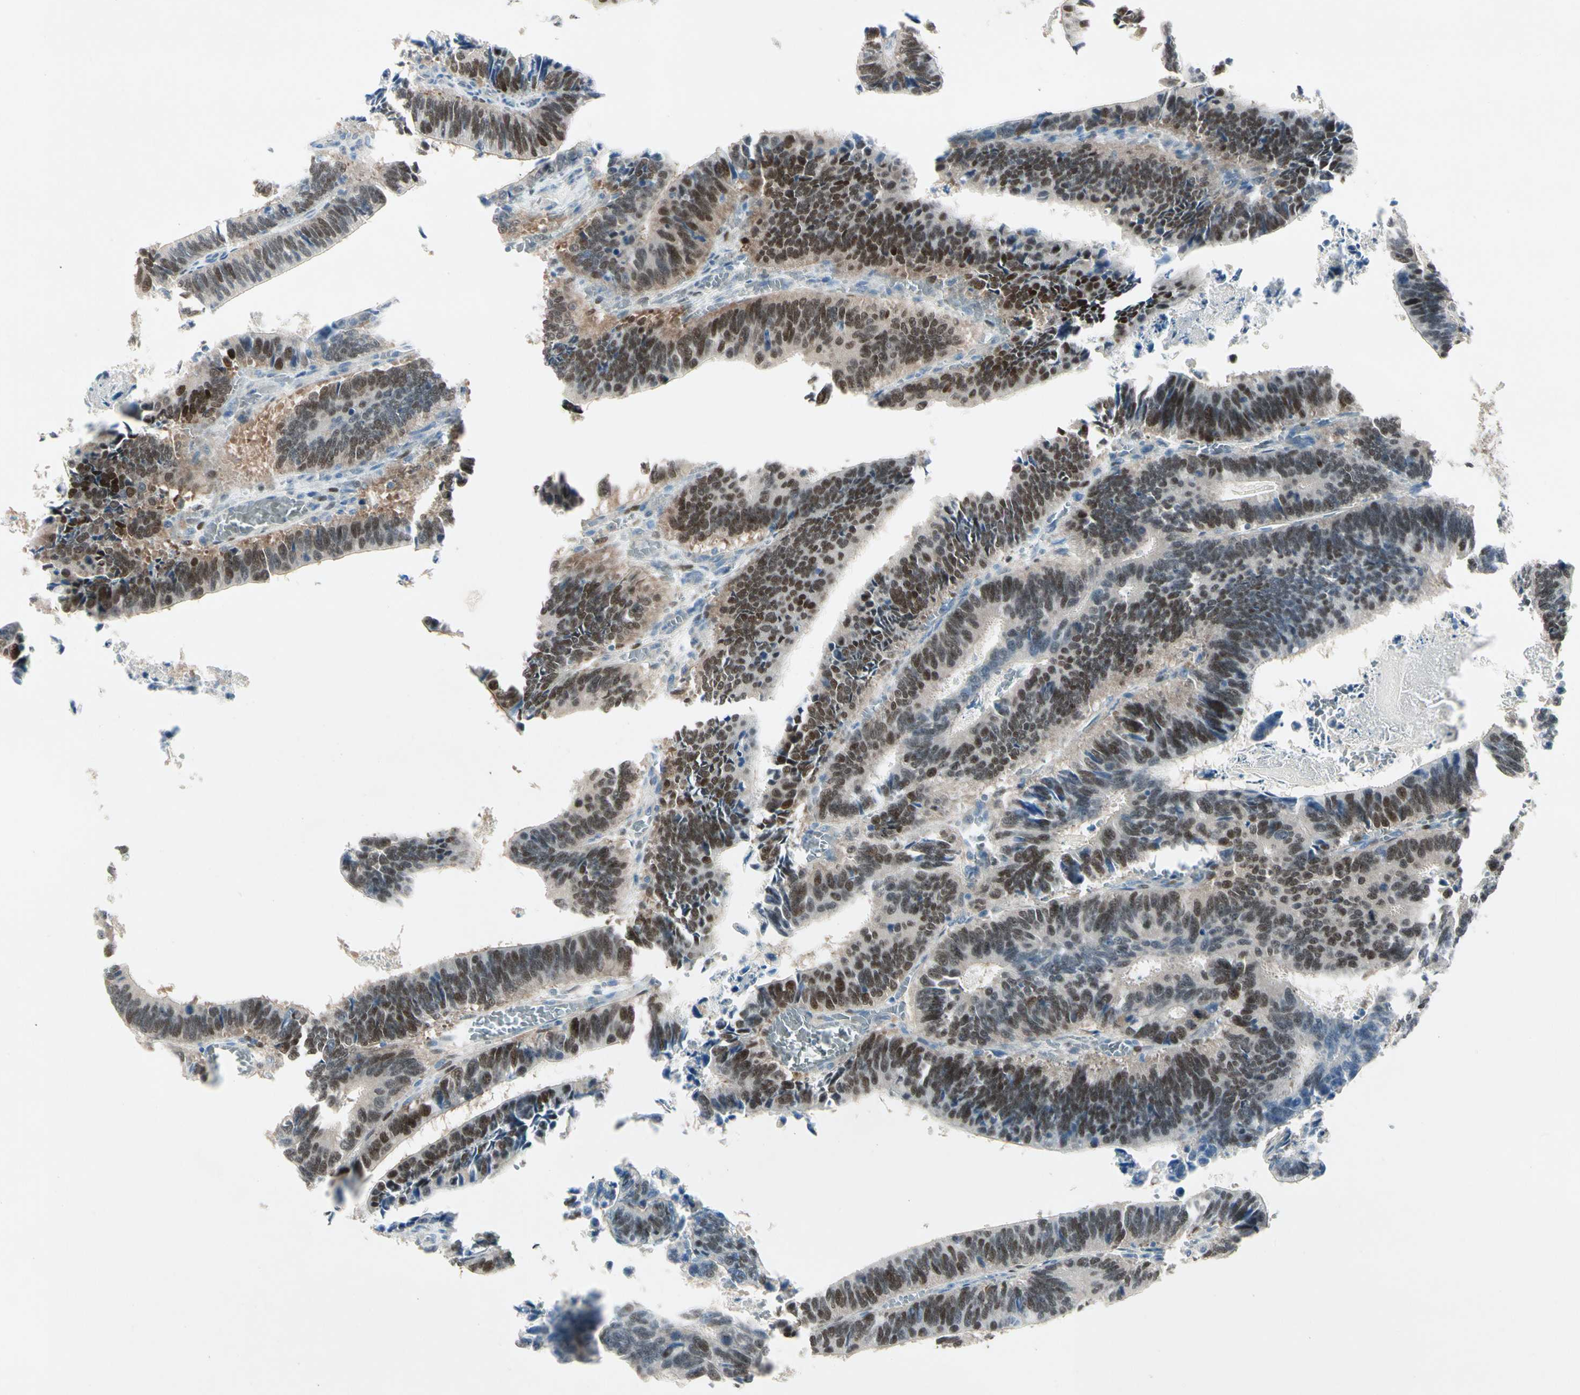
{"staining": {"intensity": "moderate", "quantity": ">75%", "location": "nuclear"}, "tissue": "colorectal cancer", "cell_type": "Tumor cells", "image_type": "cancer", "snomed": [{"axis": "morphology", "description": "Adenocarcinoma, NOS"}, {"axis": "topography", "description": "Colon"}], "caption": "Colorectal cancer (adenocarcinoma) stained with DAB (3,3'-diaminobenzidine) IHC reveals medium levels of moderate nuclear staining in about >75% of tumor cells. Nuclei are stained in blue.", "gene": "IL1R1", "patient": {"sex": "male", "age": 72}}